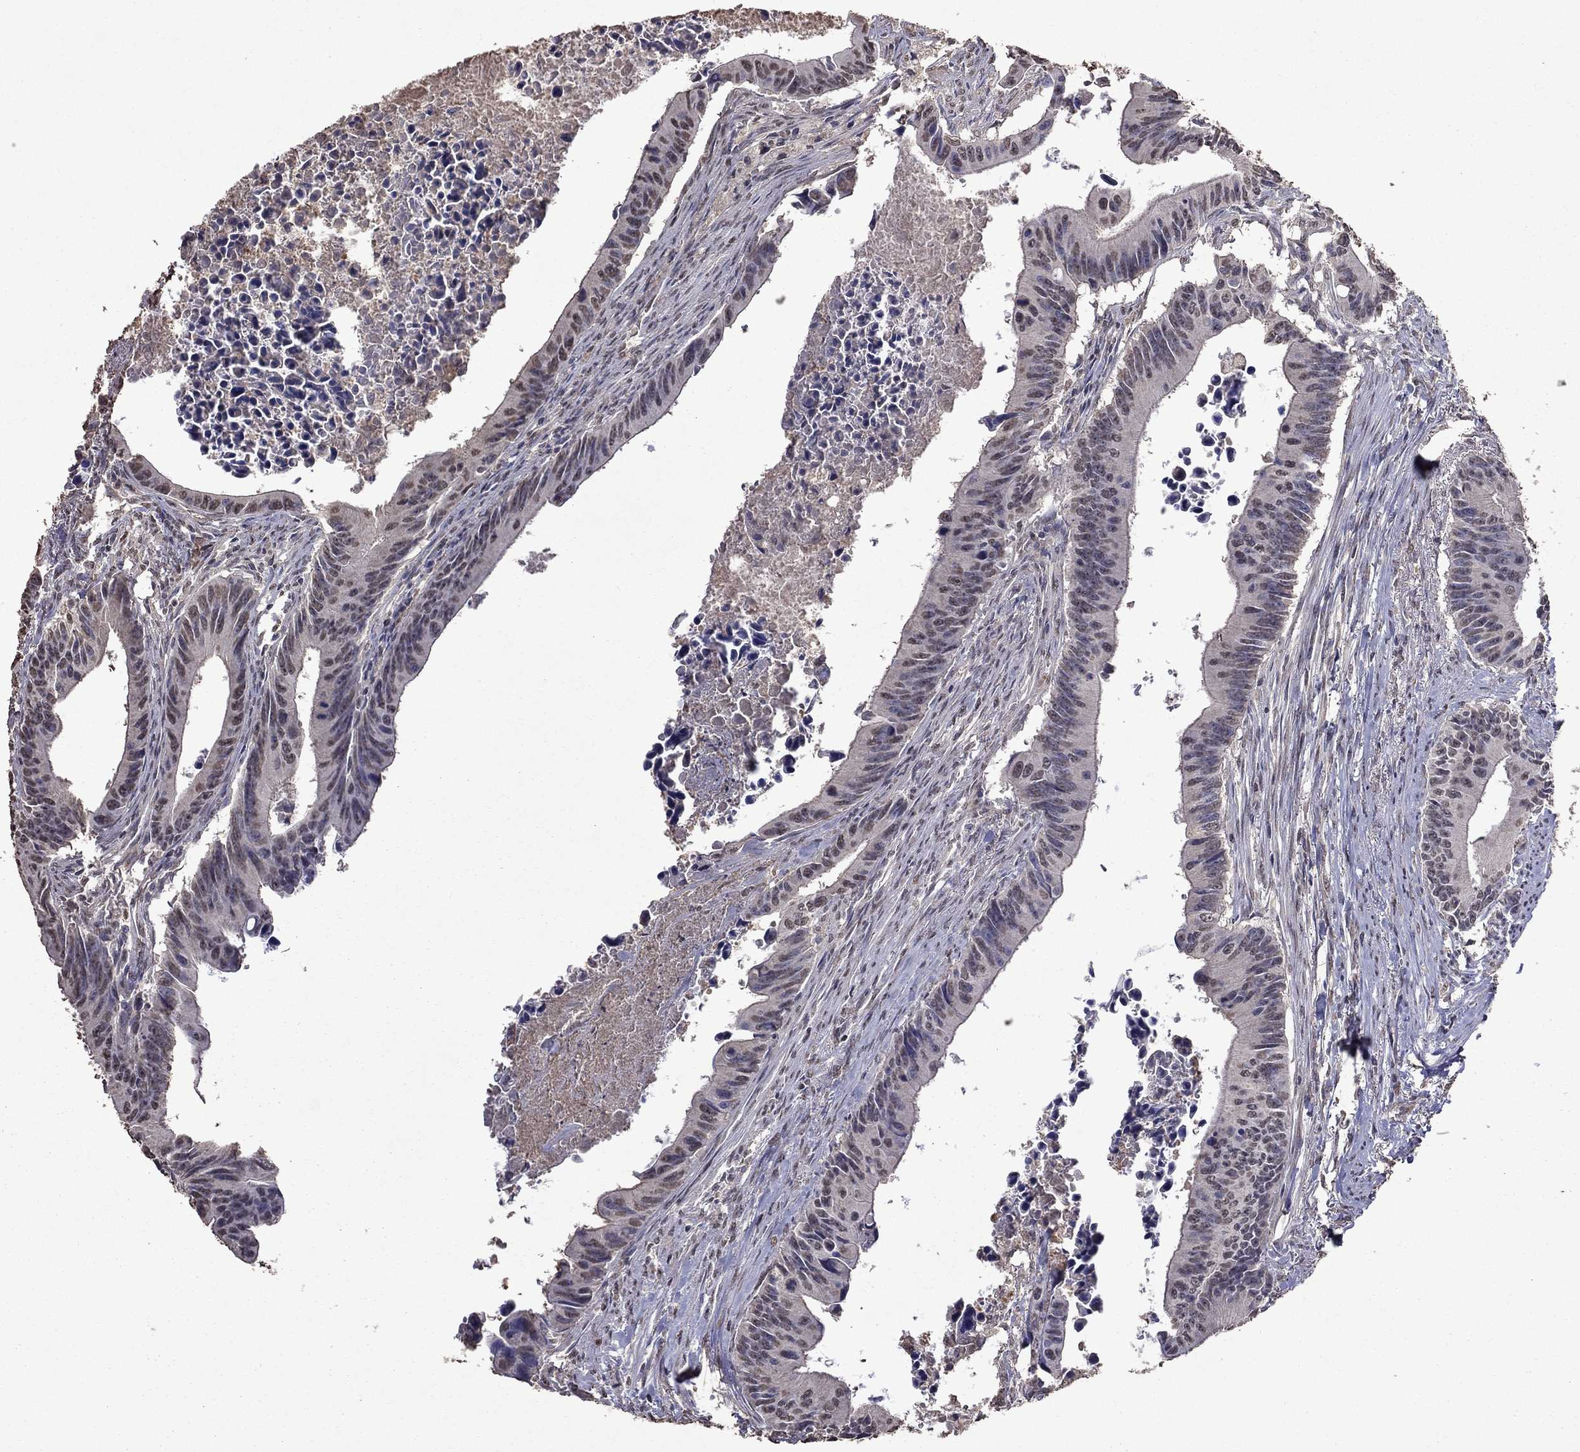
{"staining": {"intensity": "weak", "quantity": "<25%", "location": "nuclear"}, "tissue": "colorectal cancer", "cell_type": "Tumor cells", "image_type": "cancer", "snomed": [{"axis": "morphology", "description": "Adenocarcinoma, NOS"}, {"axis": "topography", "description": "Colon"}], "caption": "Human adenocarcinoma (colorectal) stained for a protein using immunohistochemistry (IHC) displays no positivity in tumor cells.", "gene": "SERPINA5", "patient": {"sex": "female", "age": 87}}